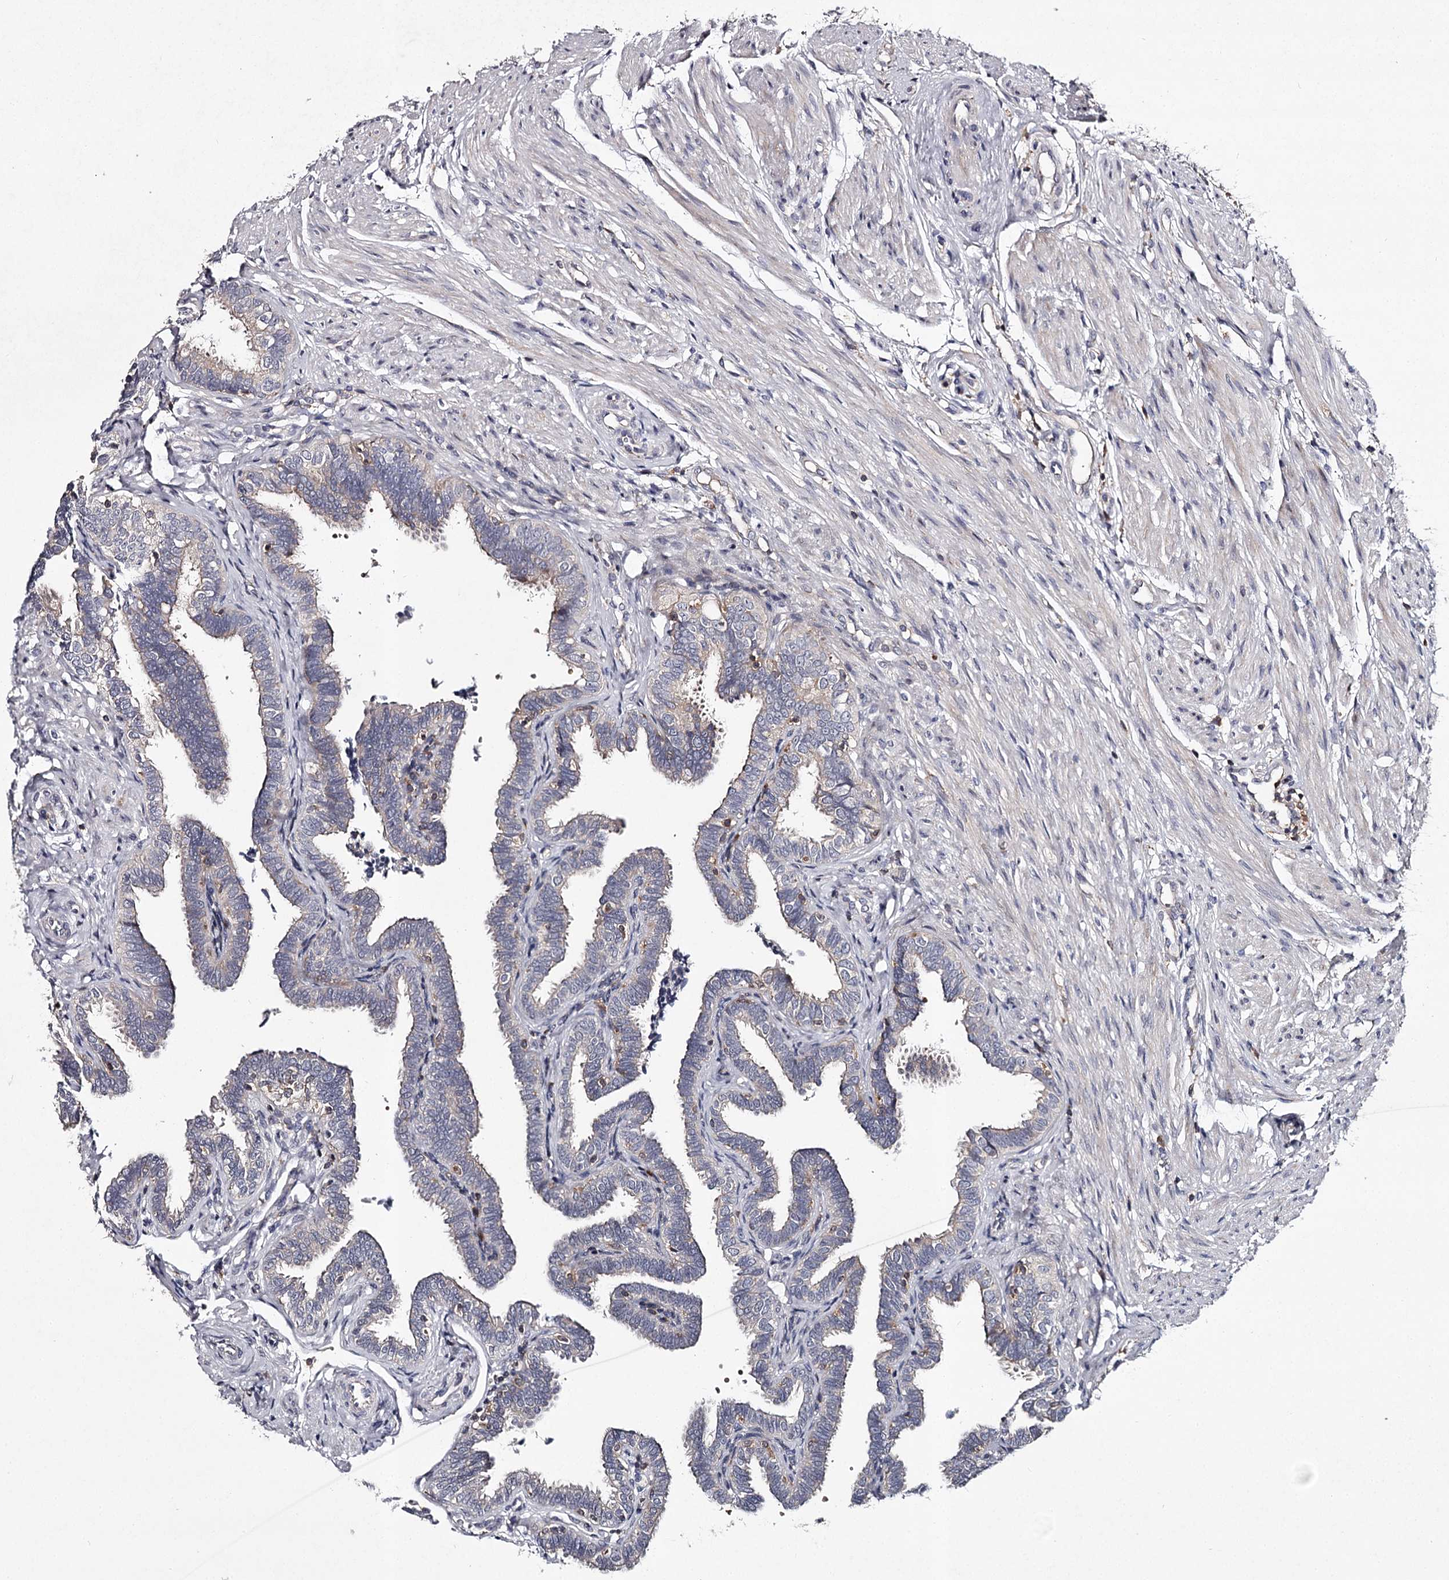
{"staining": {"intensity": "negative", "quantity": "none", "location": "none"}, "tissue": "fallopian tube", "cell_type": "Glandular cells", "image_type": "normal", "snomed": [{"axis": "morphology", "description": "Normal tissue, NOS"}, {"axis": "topography", "description": "Fallopian tube"}], "caption": "An image of human fallopian tube is negative for staining in glandular cells. (DAB (3,3'-diaminobenzidine) immunohistochemistry (IHC) visualized using brightfield microscopy, high magnification).", "gene": "RASSF6", "patient": {"sex": "female", "age": 39}}